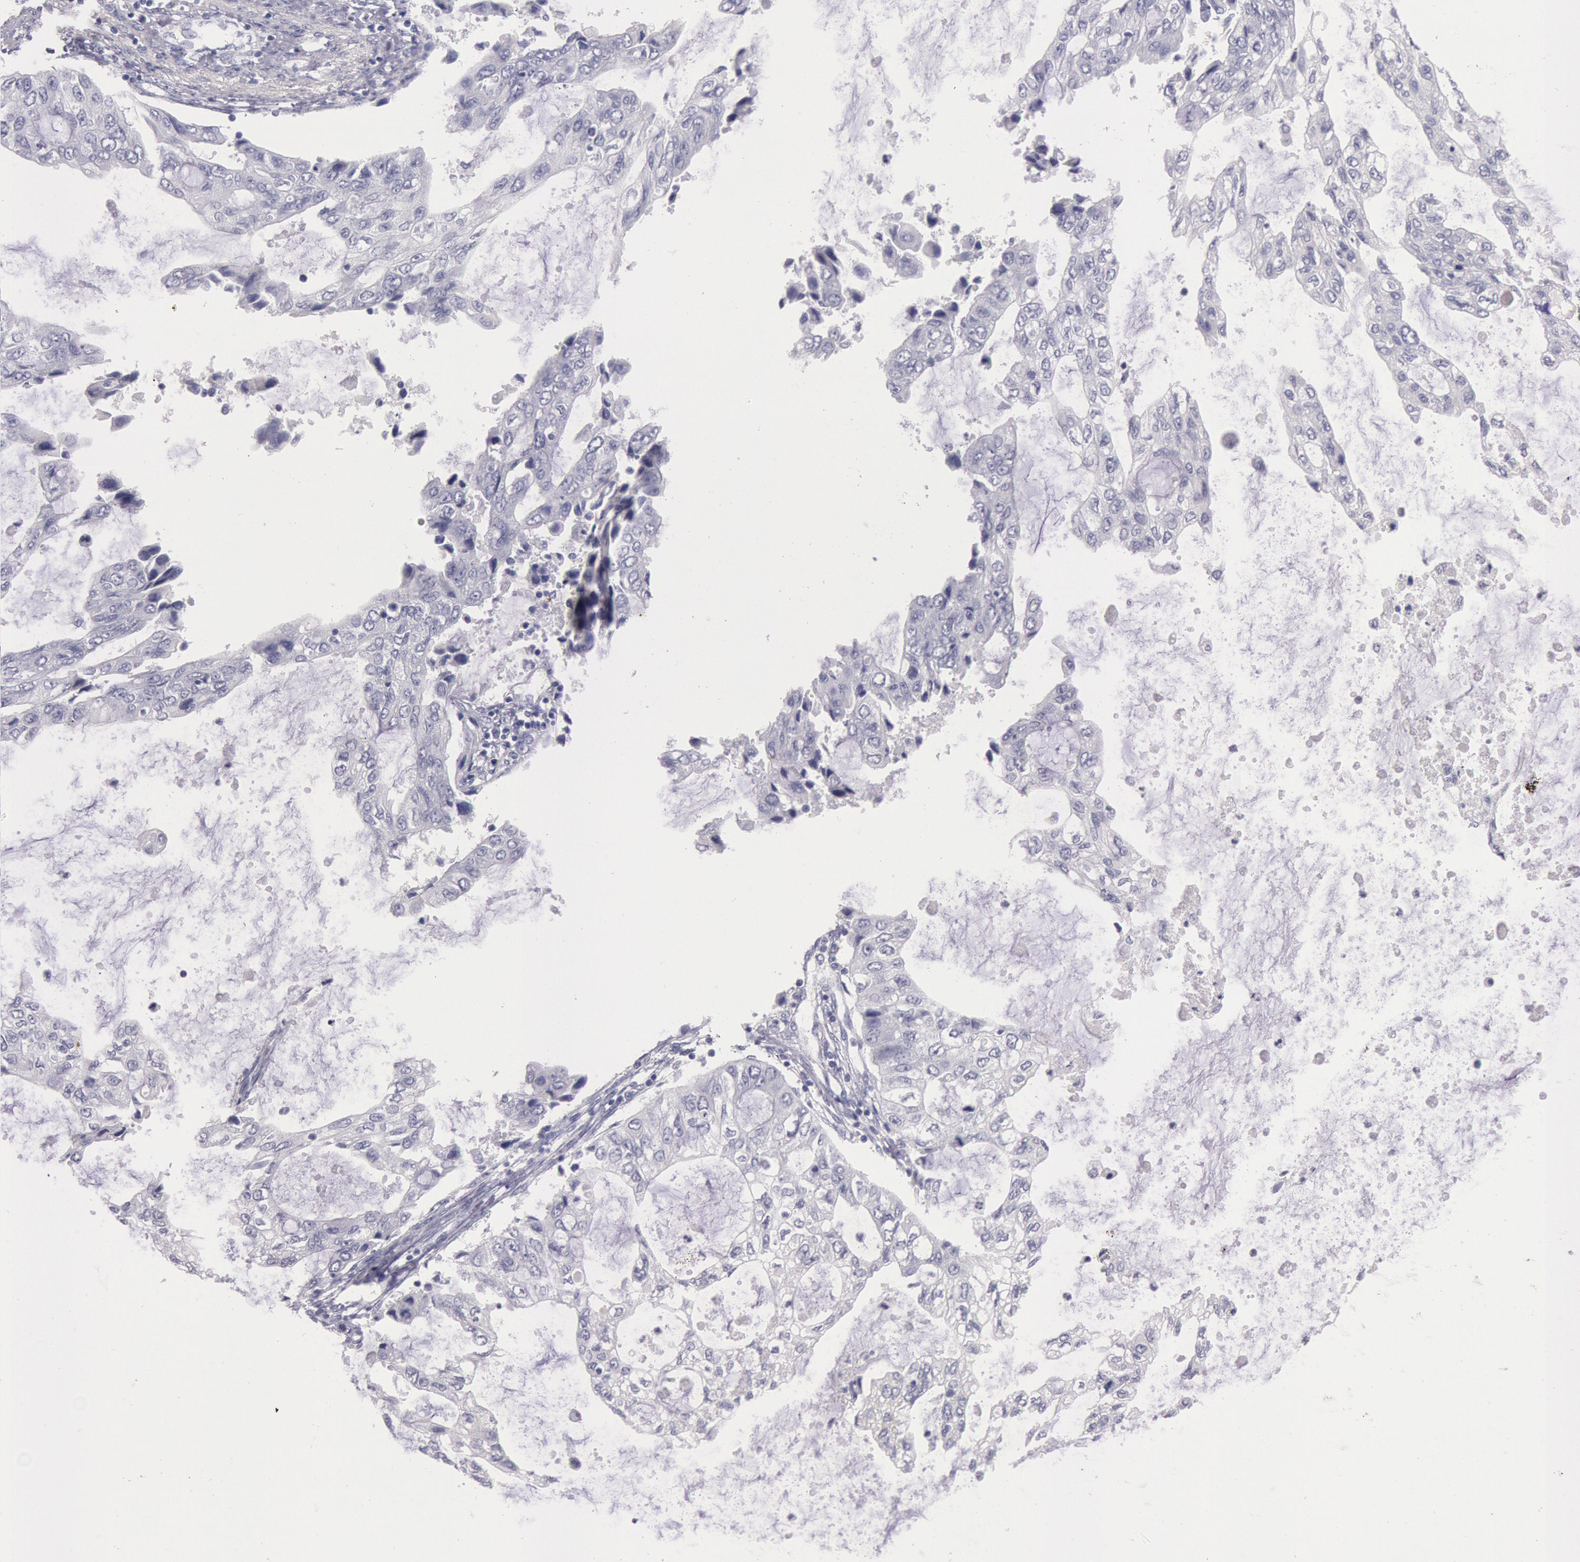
{"staining": {"intensity": "negative", "quantity": "none", "location": "none"}, "tissue": "stomach cancer", "cell_type": "Tumor cells", "image_type": "cancer", "snomed": [{"axis": "morphology", "description": "Adenocarcinoma, NOS"}, {"axis": "topography", "description": "Stomach, upper"}], "caption": "Histopathology image shows no protein positivity in tumor cells of stomach cancer (adenocarcinoma) tissue. (Brightfield microscopy of DAB immunohistochemistry (IHC) at high magnification).", "gene": "EGFR", "patient": {"sex": "female", "age": 52}}